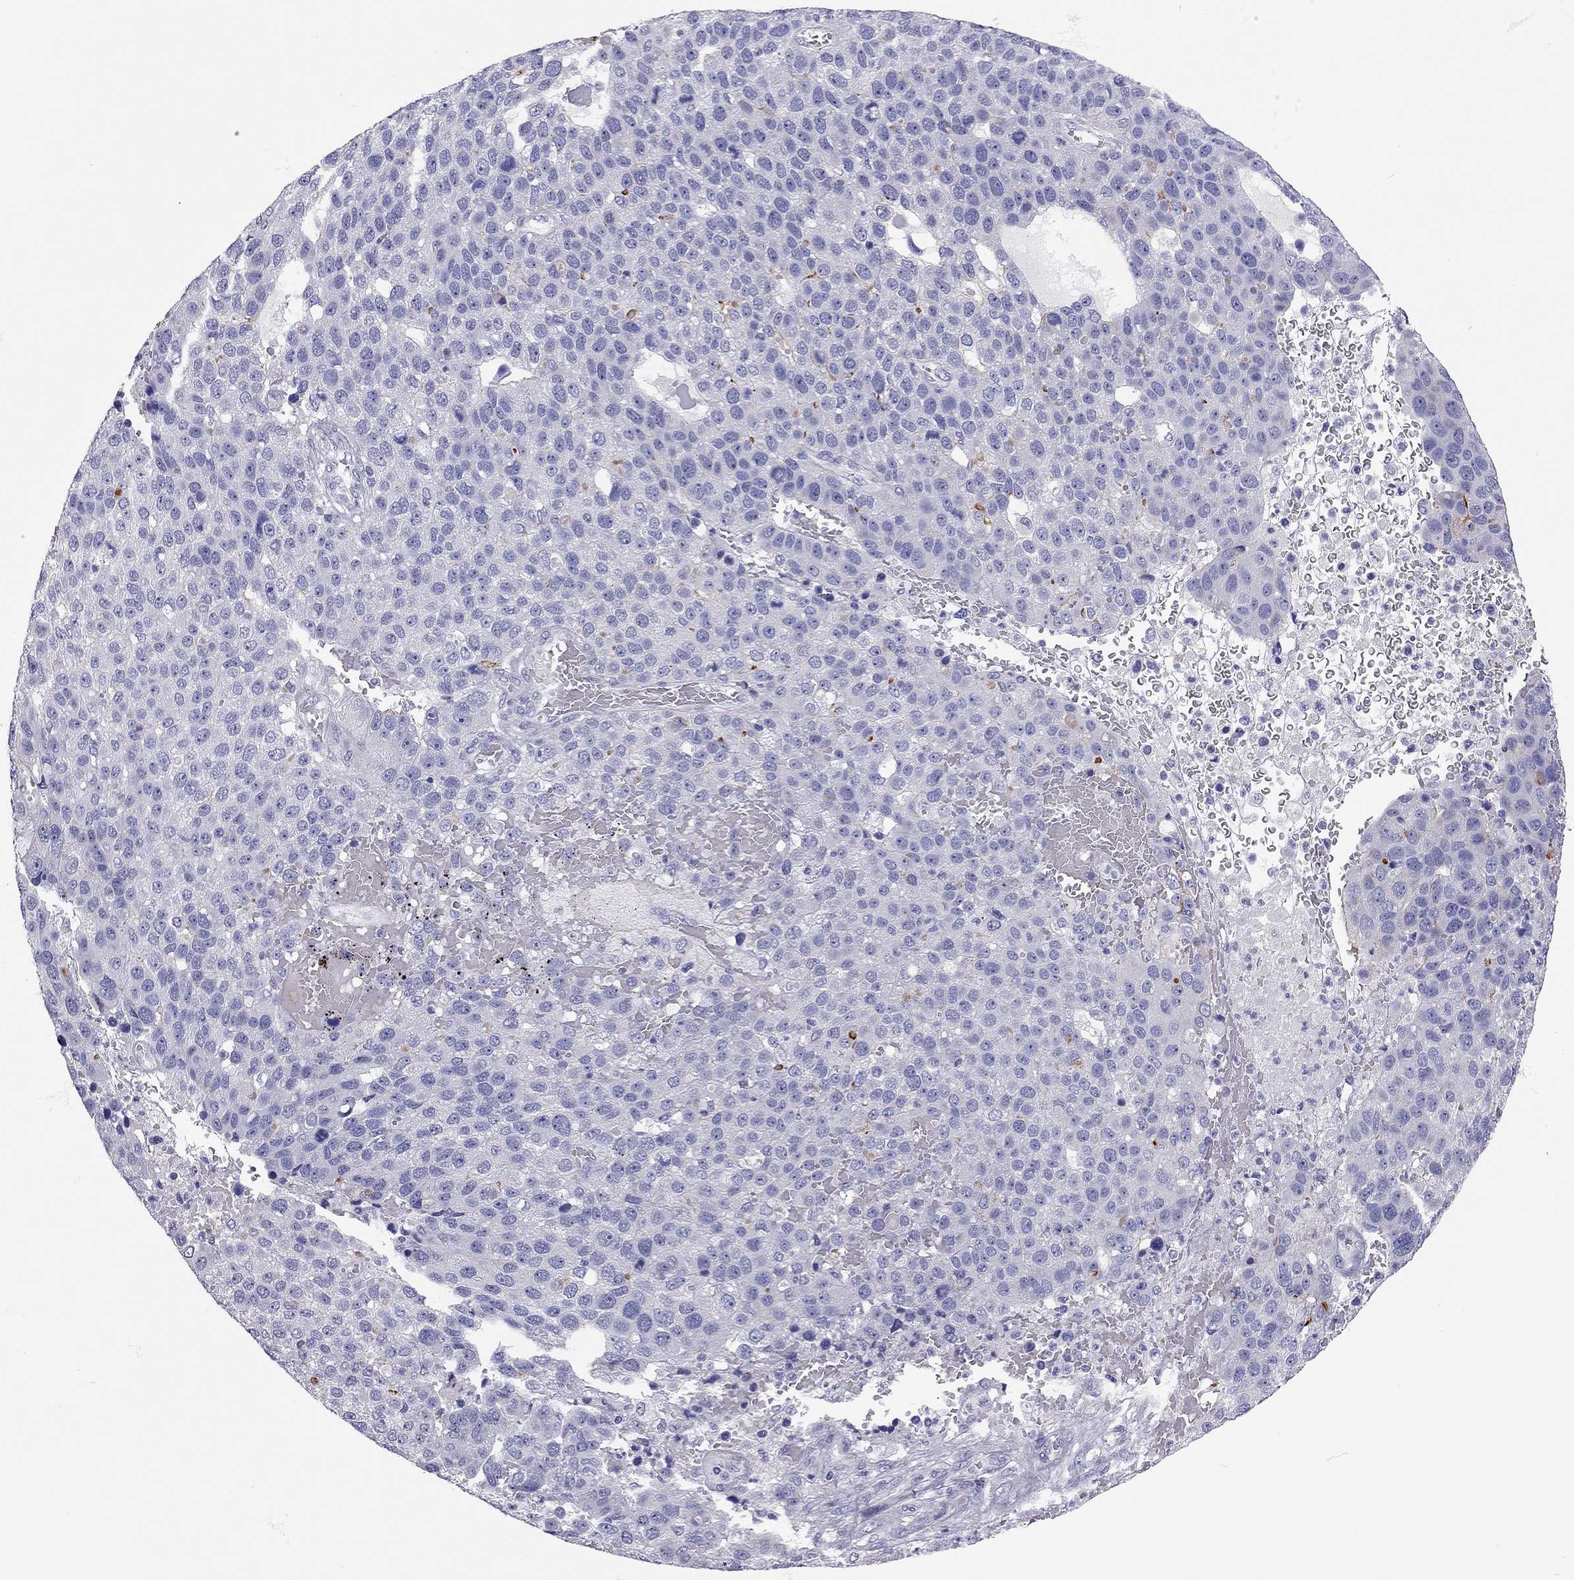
{"staining": {"intensity": "negative", "quantity": "none", "location": "none"}, "tissue": "pancreatic cancer", "cell_type": "Tumor cells", "image_type": "cancer", "snomed": [{"axis": "morphology", "description": "Adenocarcinoma, NOS"}, {"axis": "topography", "description": "Pancreas"}], "caption": "This is an immunohistochemistry (IHC) image of human pancreatic adenocarcinoma. There is no expression in tumor cells.", "gene": "SCARB1", "patient": {"sex": "female", "age": 61}}